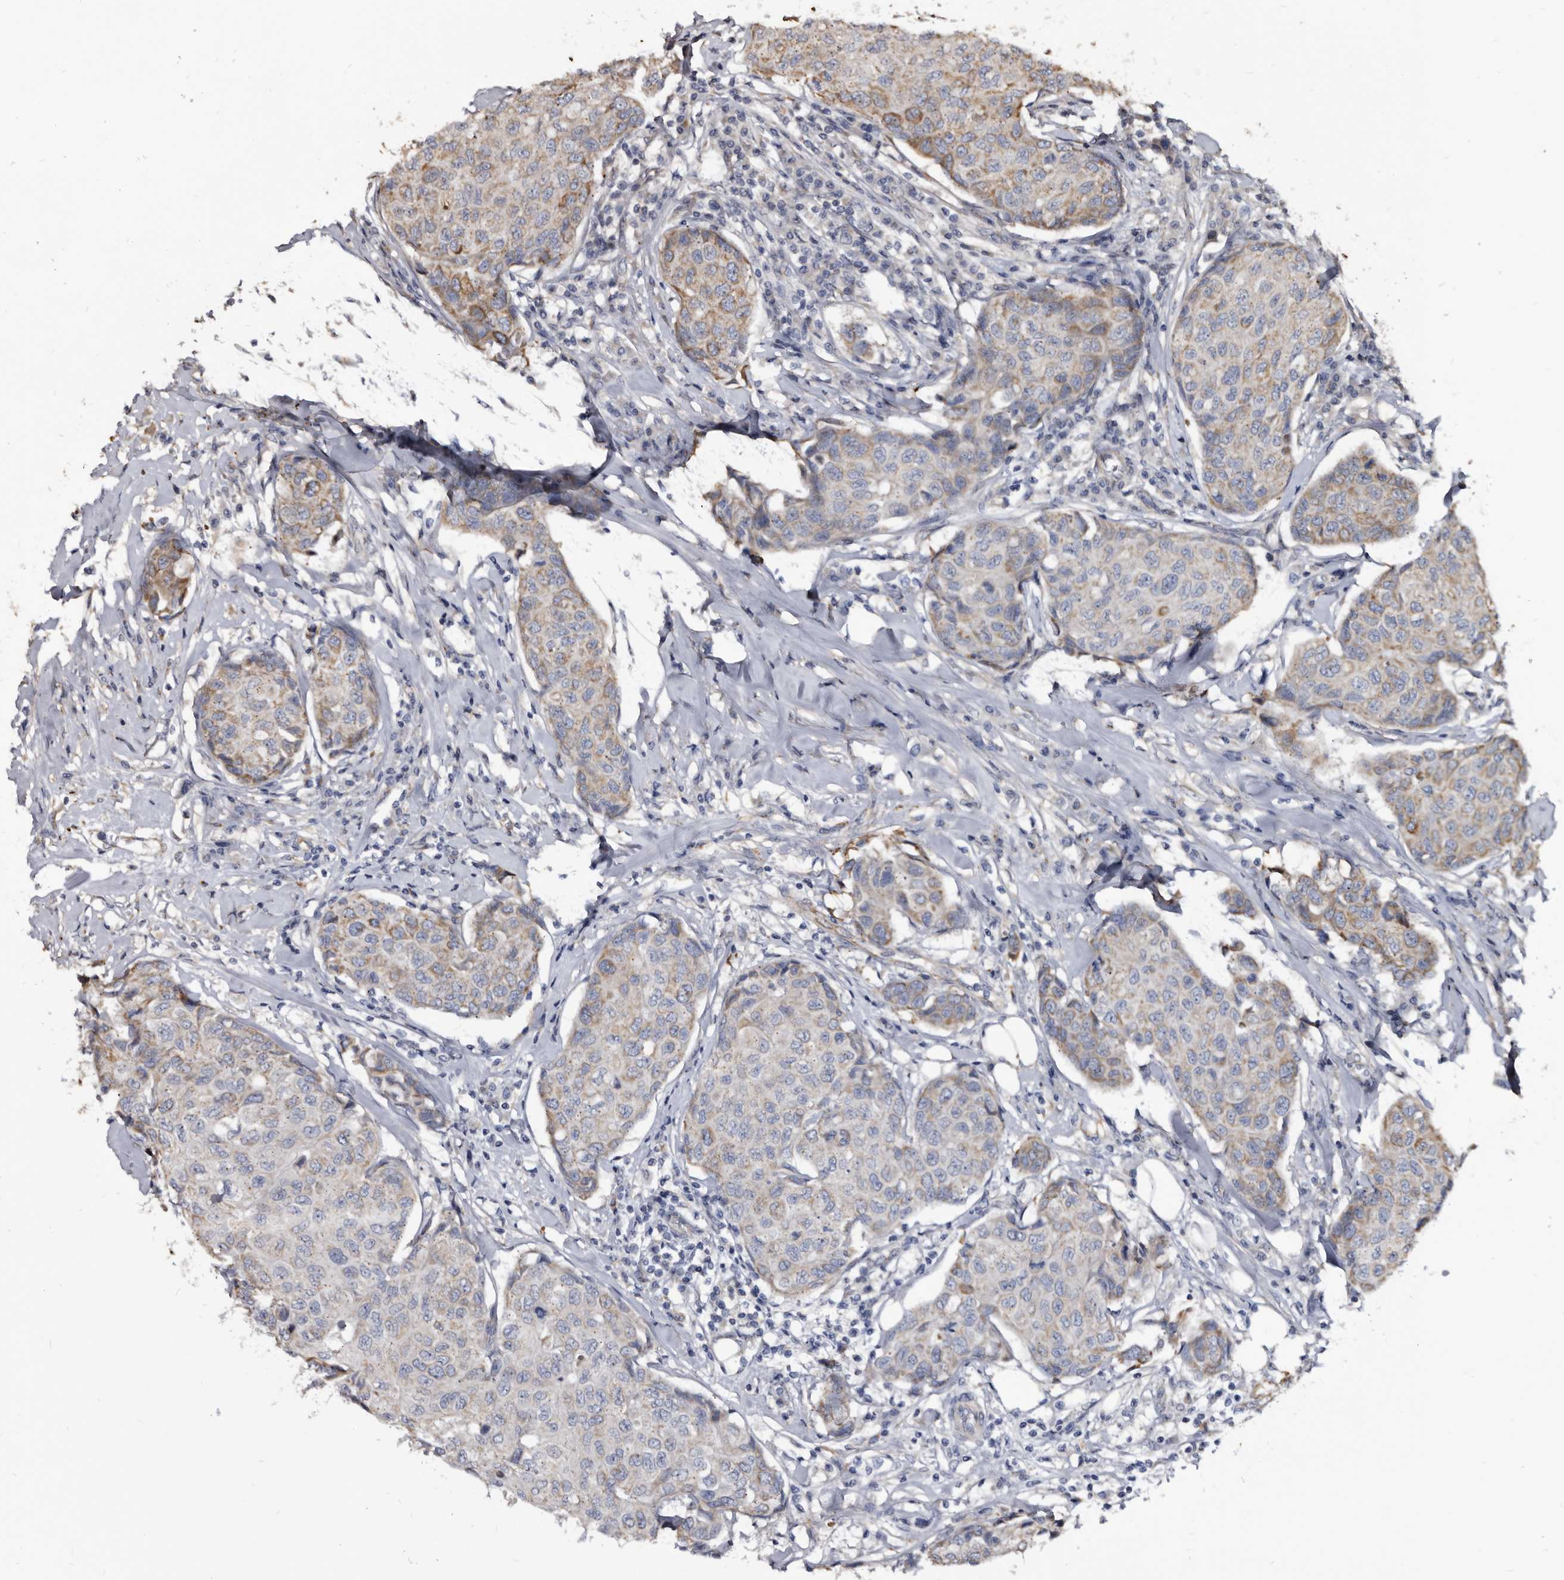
{"staining": {"intensity": "moderate", "quantity": "<25%", "location": "cytoplasmic/membranous"}, "tissue": "breast cancer", "cell_type": "Tumor cells", "image_type": "cancer", "snomed": [{"axis": "morphology", "description": "Duct carcinoma"}, {"axis": "topography", "description": "Breast"}], "caption": "Moderate cytoplasmic/membranous staining for a protein is appreciated in approximately <25% of tumor cells of breast cancer using immunohistochemistry.", "gene": "CTSA", "patient": {"sex": "female", "age": 80}}